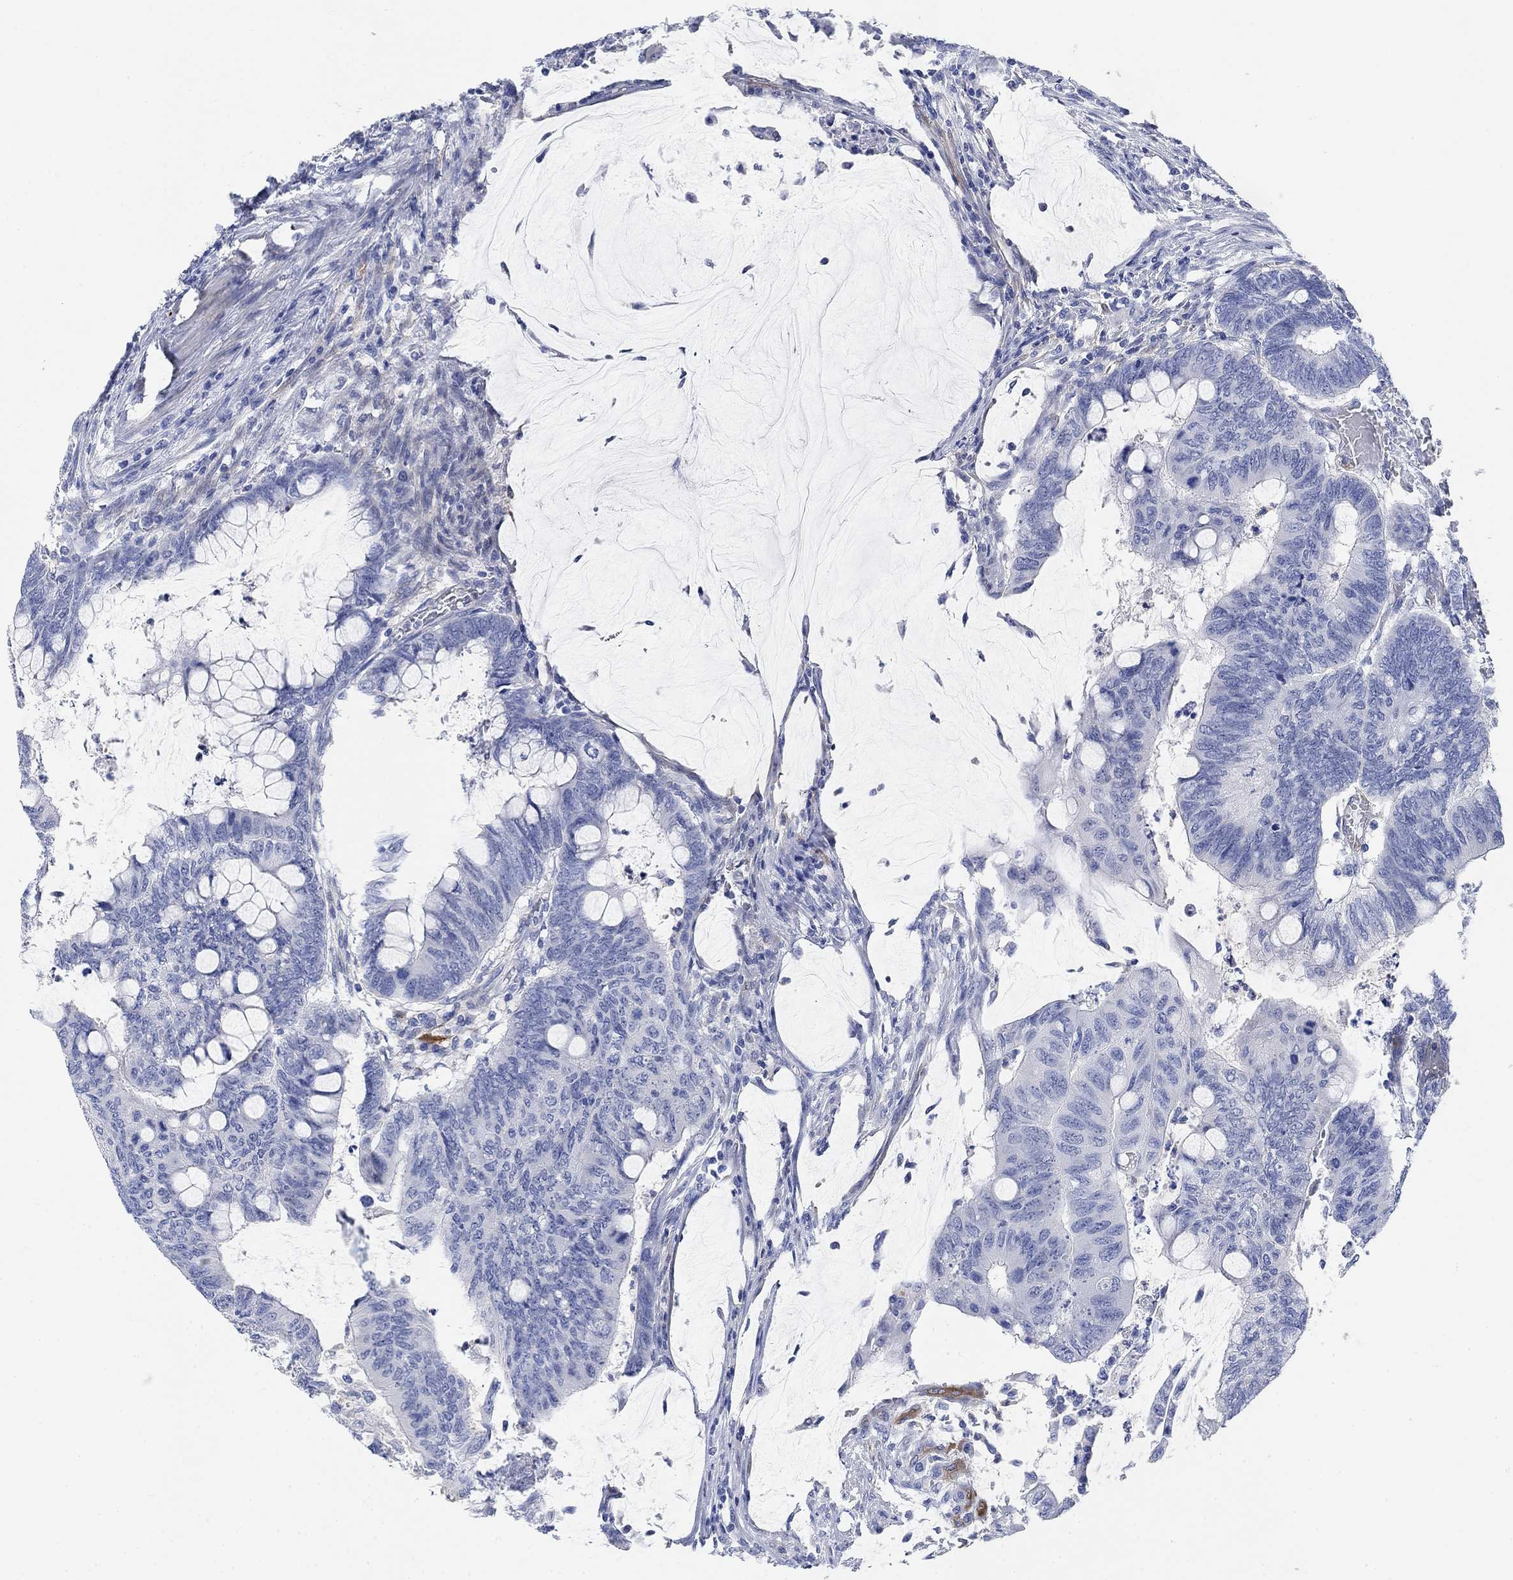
{"staining": {"intensity": "negative", "quantity": "none", "location": "none"}, "tissue": "colorectal cancer", "cell_type": "Tumor cells", "image_type": "cancer", "snomed": [{"axis": "morphology", "description": "Normal tissue, NOS"}, {"axis": "morphology", "description": "Adenocarcinoma, NOS"}, {"axis": "topography", "description": "Rectum"}, {"axis": "topography", "description": "Peripheral nerve tissue"}], "caption": "Immunohistochemistry of colorectal cancer reveals no staining in tumor cells.", "gene": "VAT1L", "patient": {"sex": "male", "age": 92}}